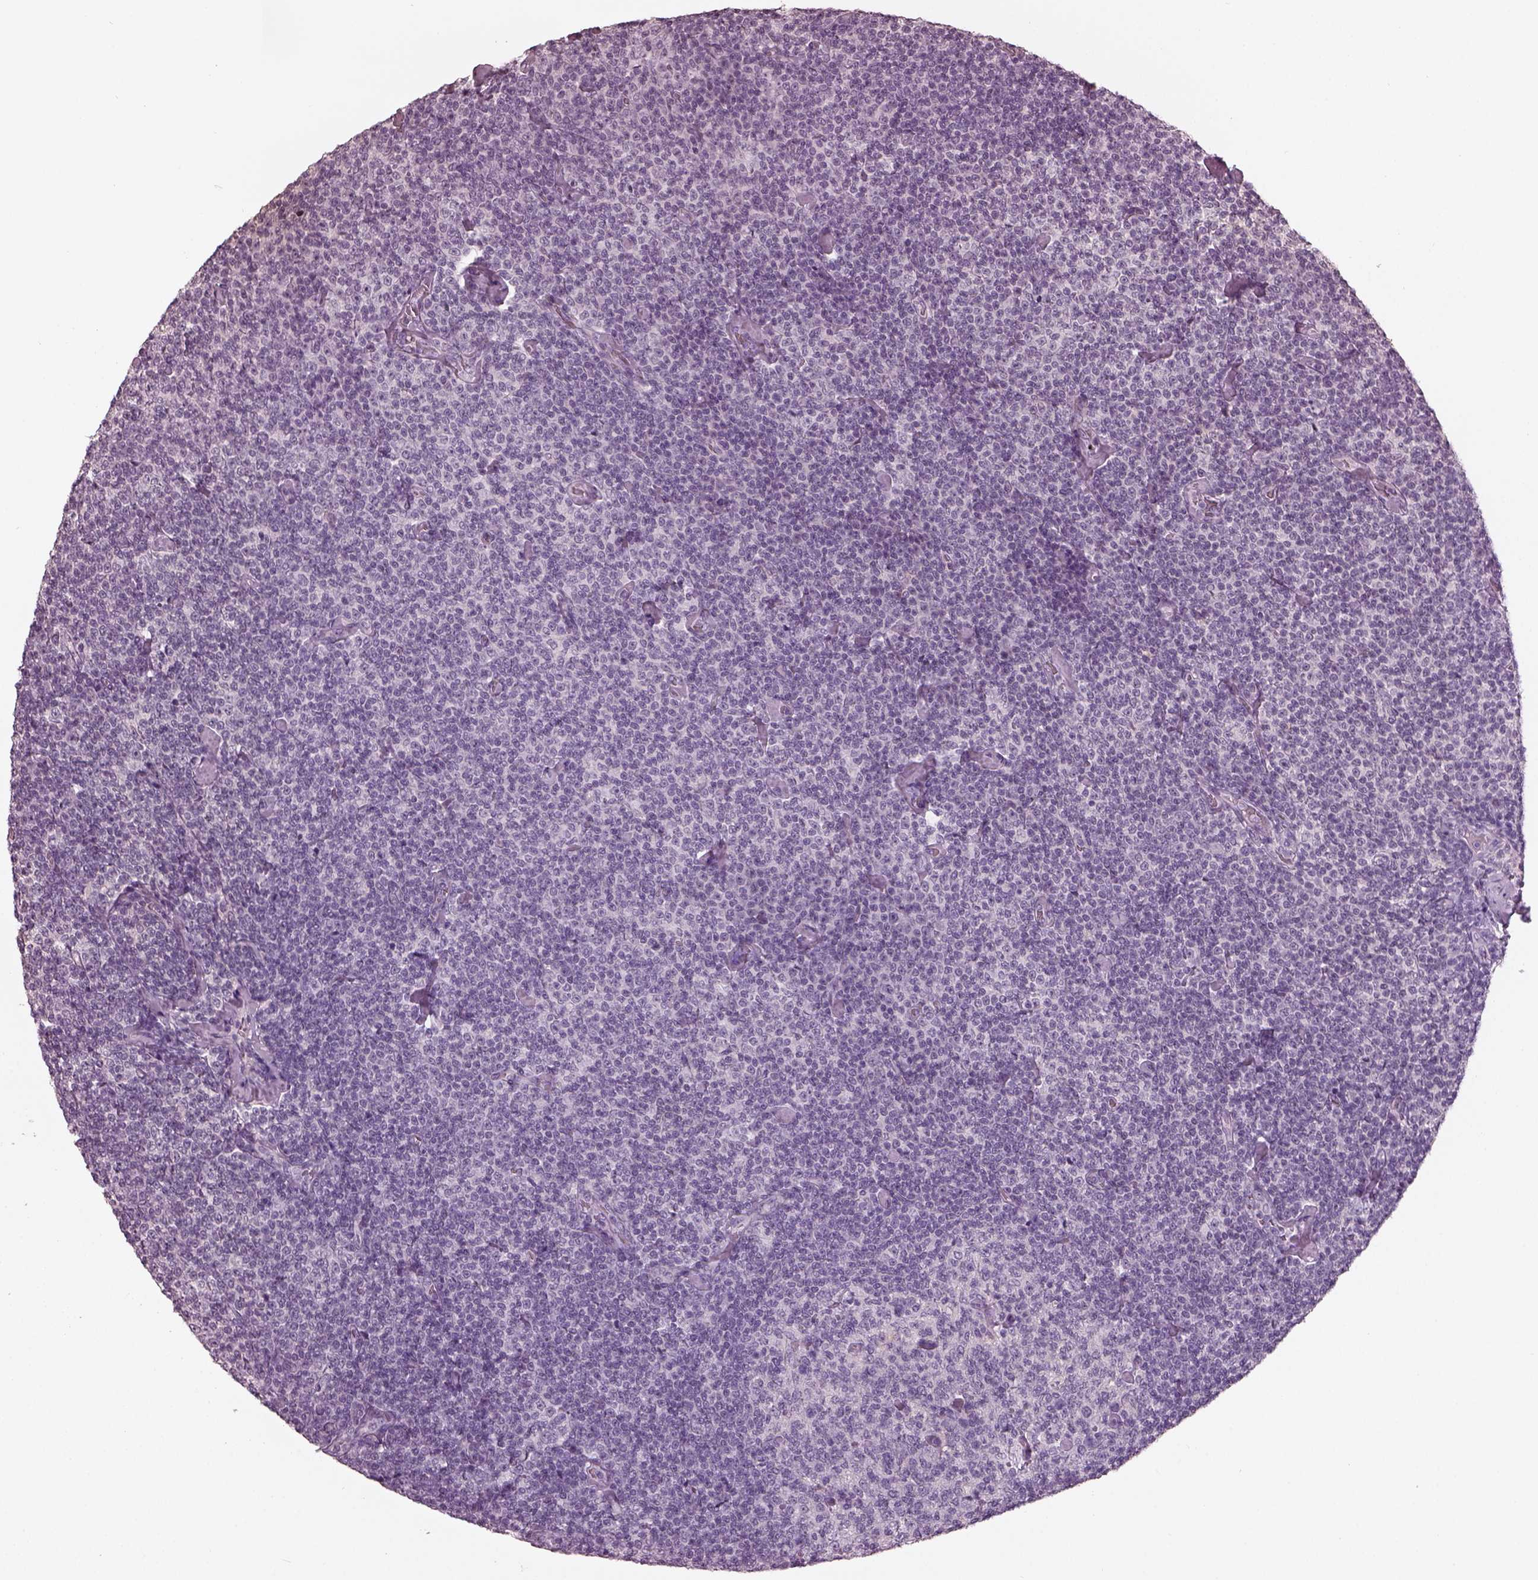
{"staining": {"intensity": "negative", "quantity": "none", "location": "none"}, "tissue": "lymphoma", "cell_type": "Tumor cells", "image_type": "cancer", "snomed": [{"axis": "morphology", "description": "Malignant lymphoma, non-Hodgkin's type, Low grade"}, {"axis": "topography", "description": "Lymph node"}], "caption": "This is a photomicrograph of immunohistochemistry (IHC) staining of malignant lymphoma, non-Hodgkin's type (low-grade), which shows no staining in tumor cells. (Immunohistochemistry, brightfield microscopy, high magnification).", "gene": "OPTC", "patient": {"sex": "male", "age": 81}}